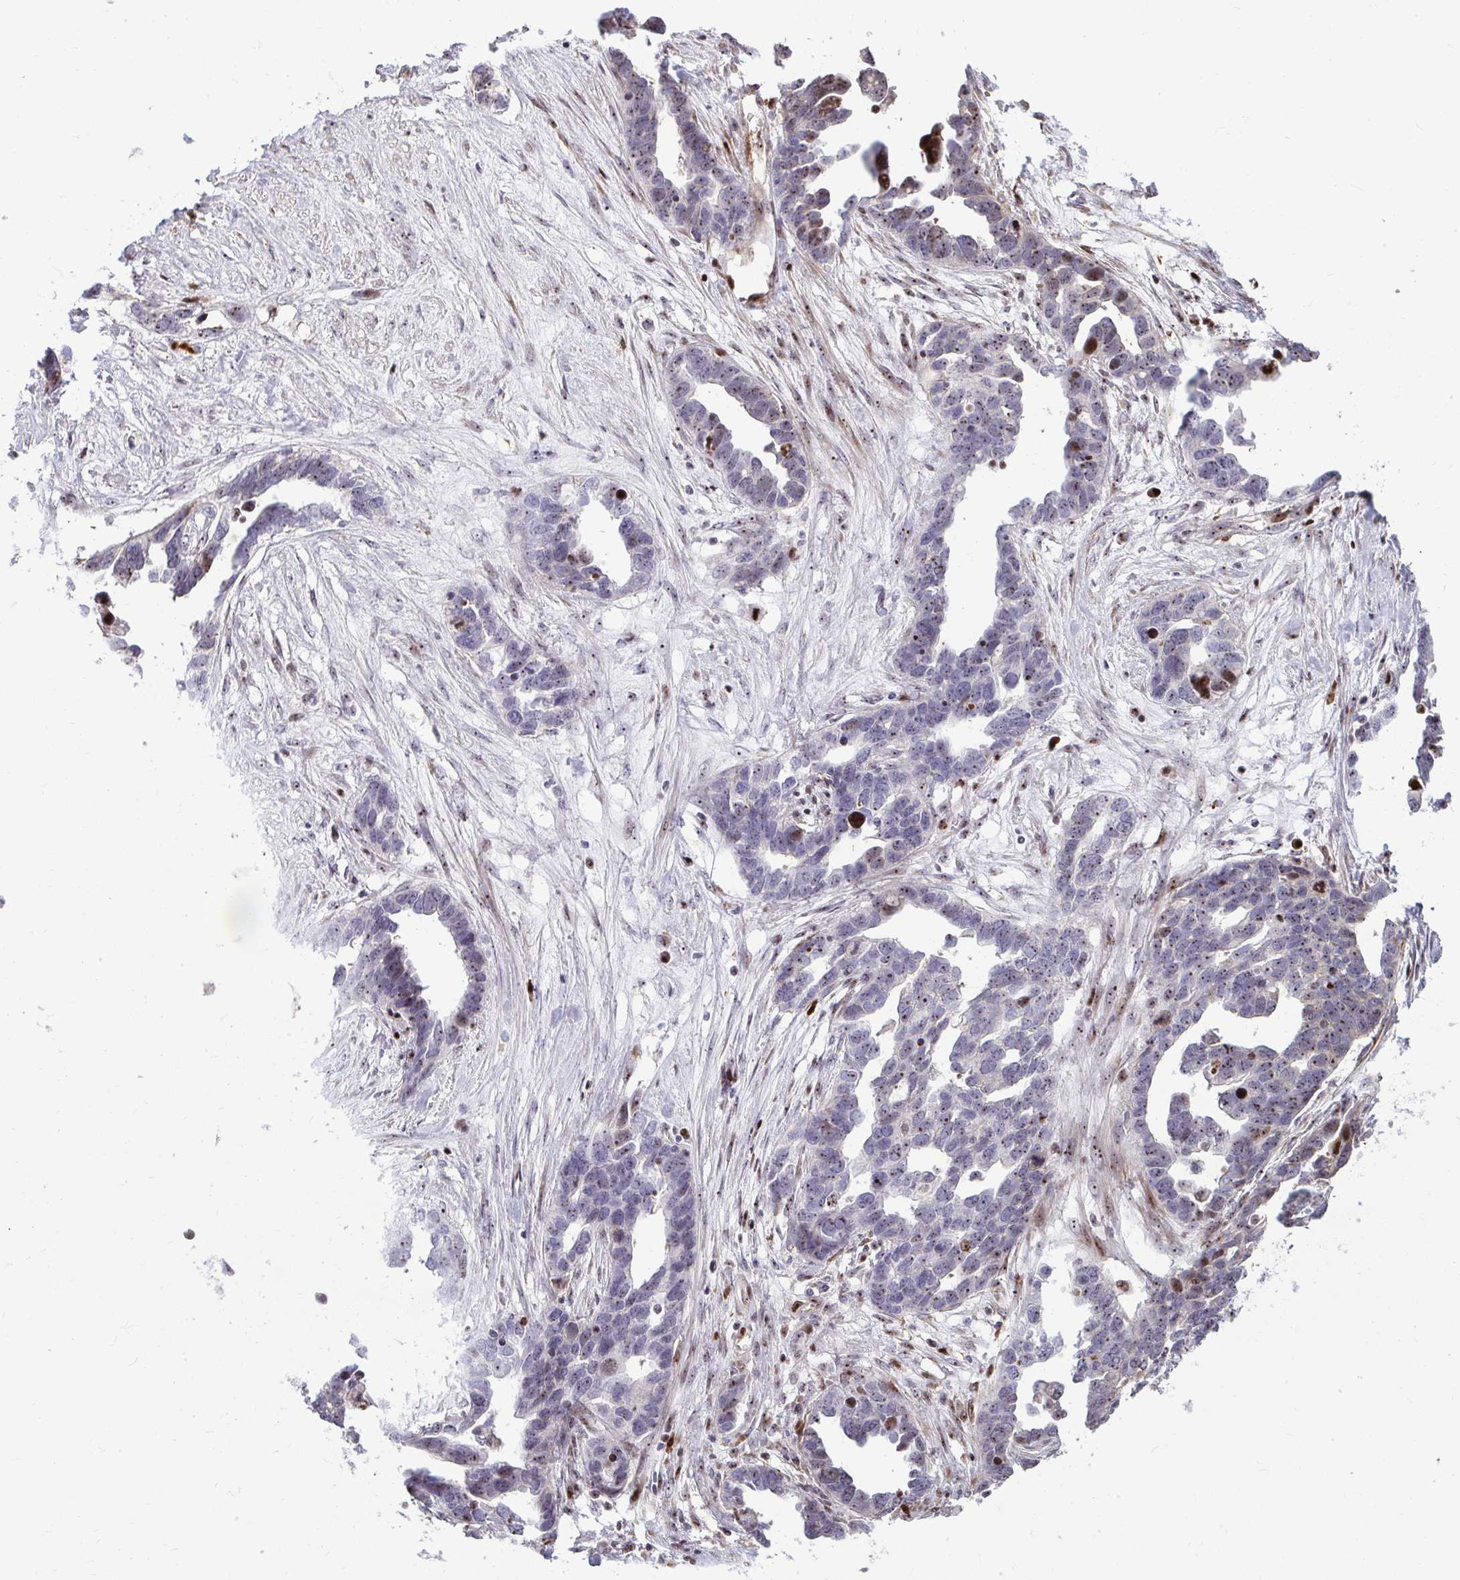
{"staining": {"intensity": "weak", "quantity": "25%-75%", "location": "nuclear"}, "tissue": "ovarian cancer", "cell_type": "Tumor cells", "image_type": "cancer", "snomed": [{"axis": "morphology", "description": "Cystadenocarcinoma, serous, NOS"}, {"axis": "topography", "description": "Ovary"}], "caption": "Weak nuclear positivity for a protein is appreciated in approximately 25%-75% of tumor cells of serous cystadenocarcinoma (ovarian) using immunohistochemistry.", "gene": "DLX4", "patient": {"sex": "female", "age": 54}}